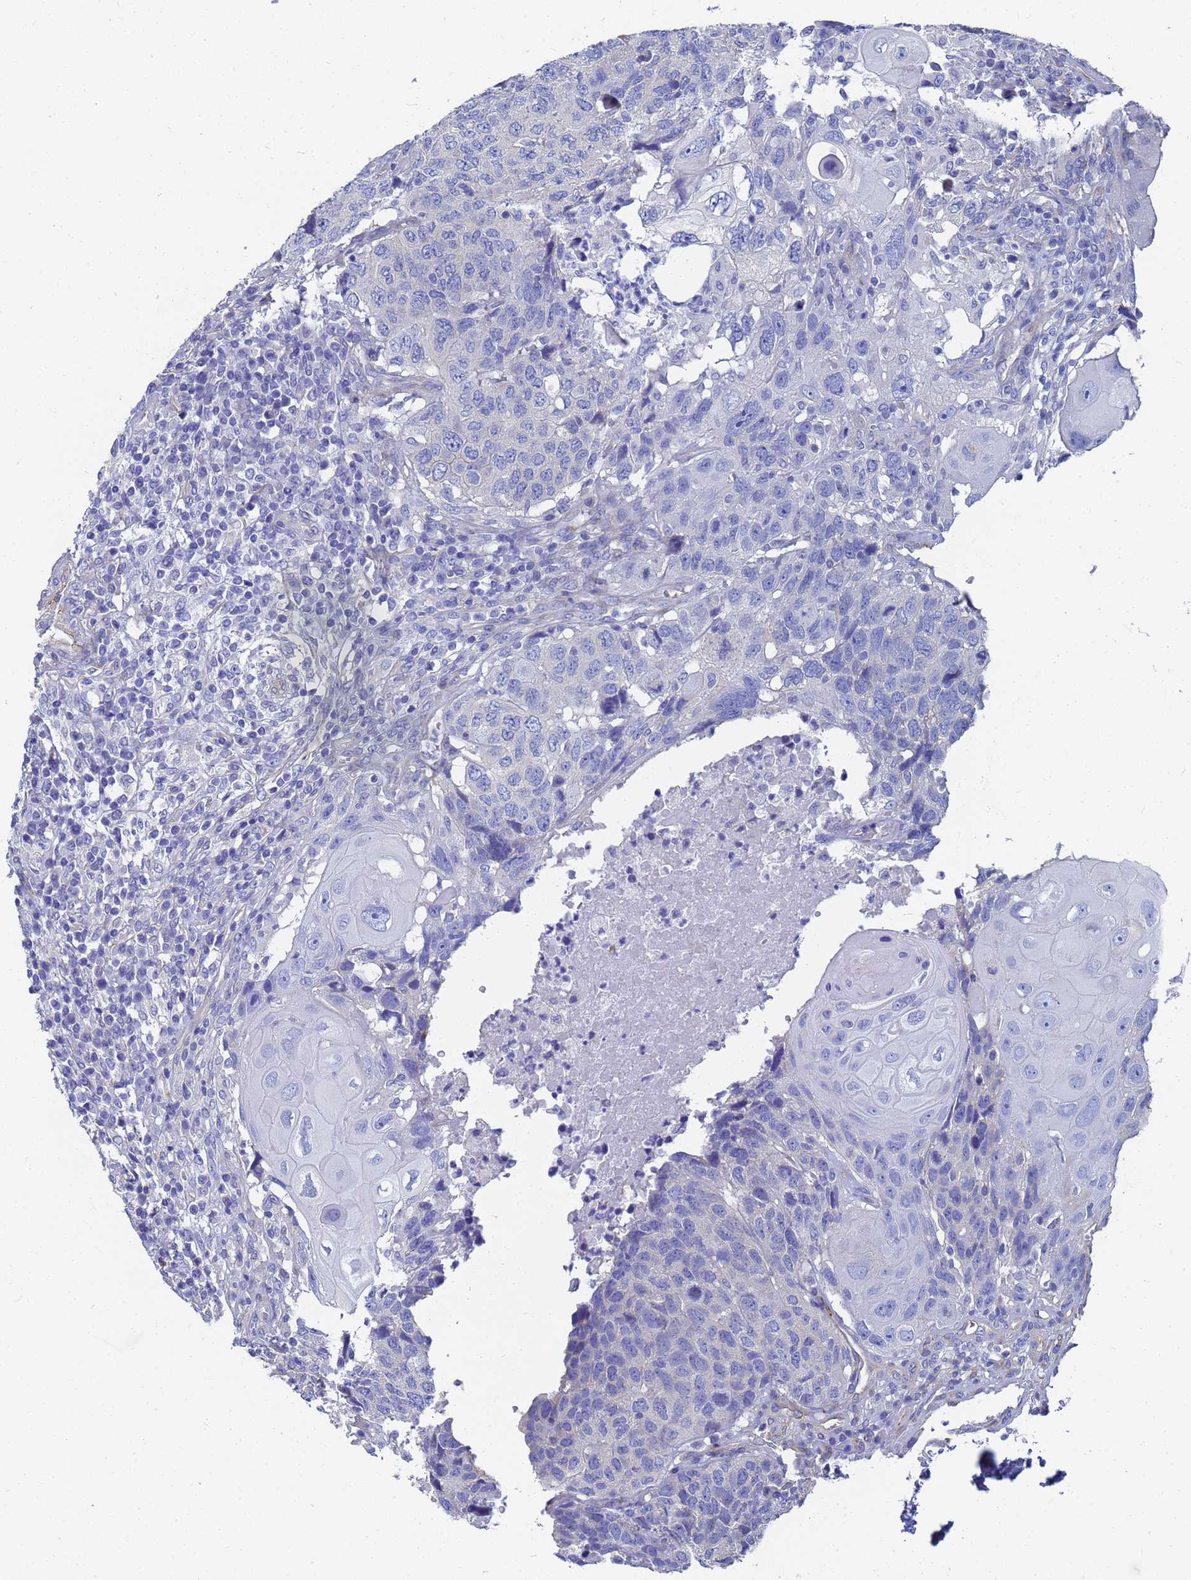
{"staining": {"intensity": "negative", "quantity": "none", "location": "none"}, "tissue": "head and neck cancer", "cell_type": "Tumor cells", "image_type": "cancer", "snomed": [{"axis": "morphology", "description": "Squamous cell carcinoma, NOS"}, {"axis": "topography", "description": "Head-Neck"}], "caption": "Tumor cells show no significant staining in head and neck cancer (squamous cell carcinoma).", "gene": "TUBB1", "patient": {"sex": "male", "age": 66}}